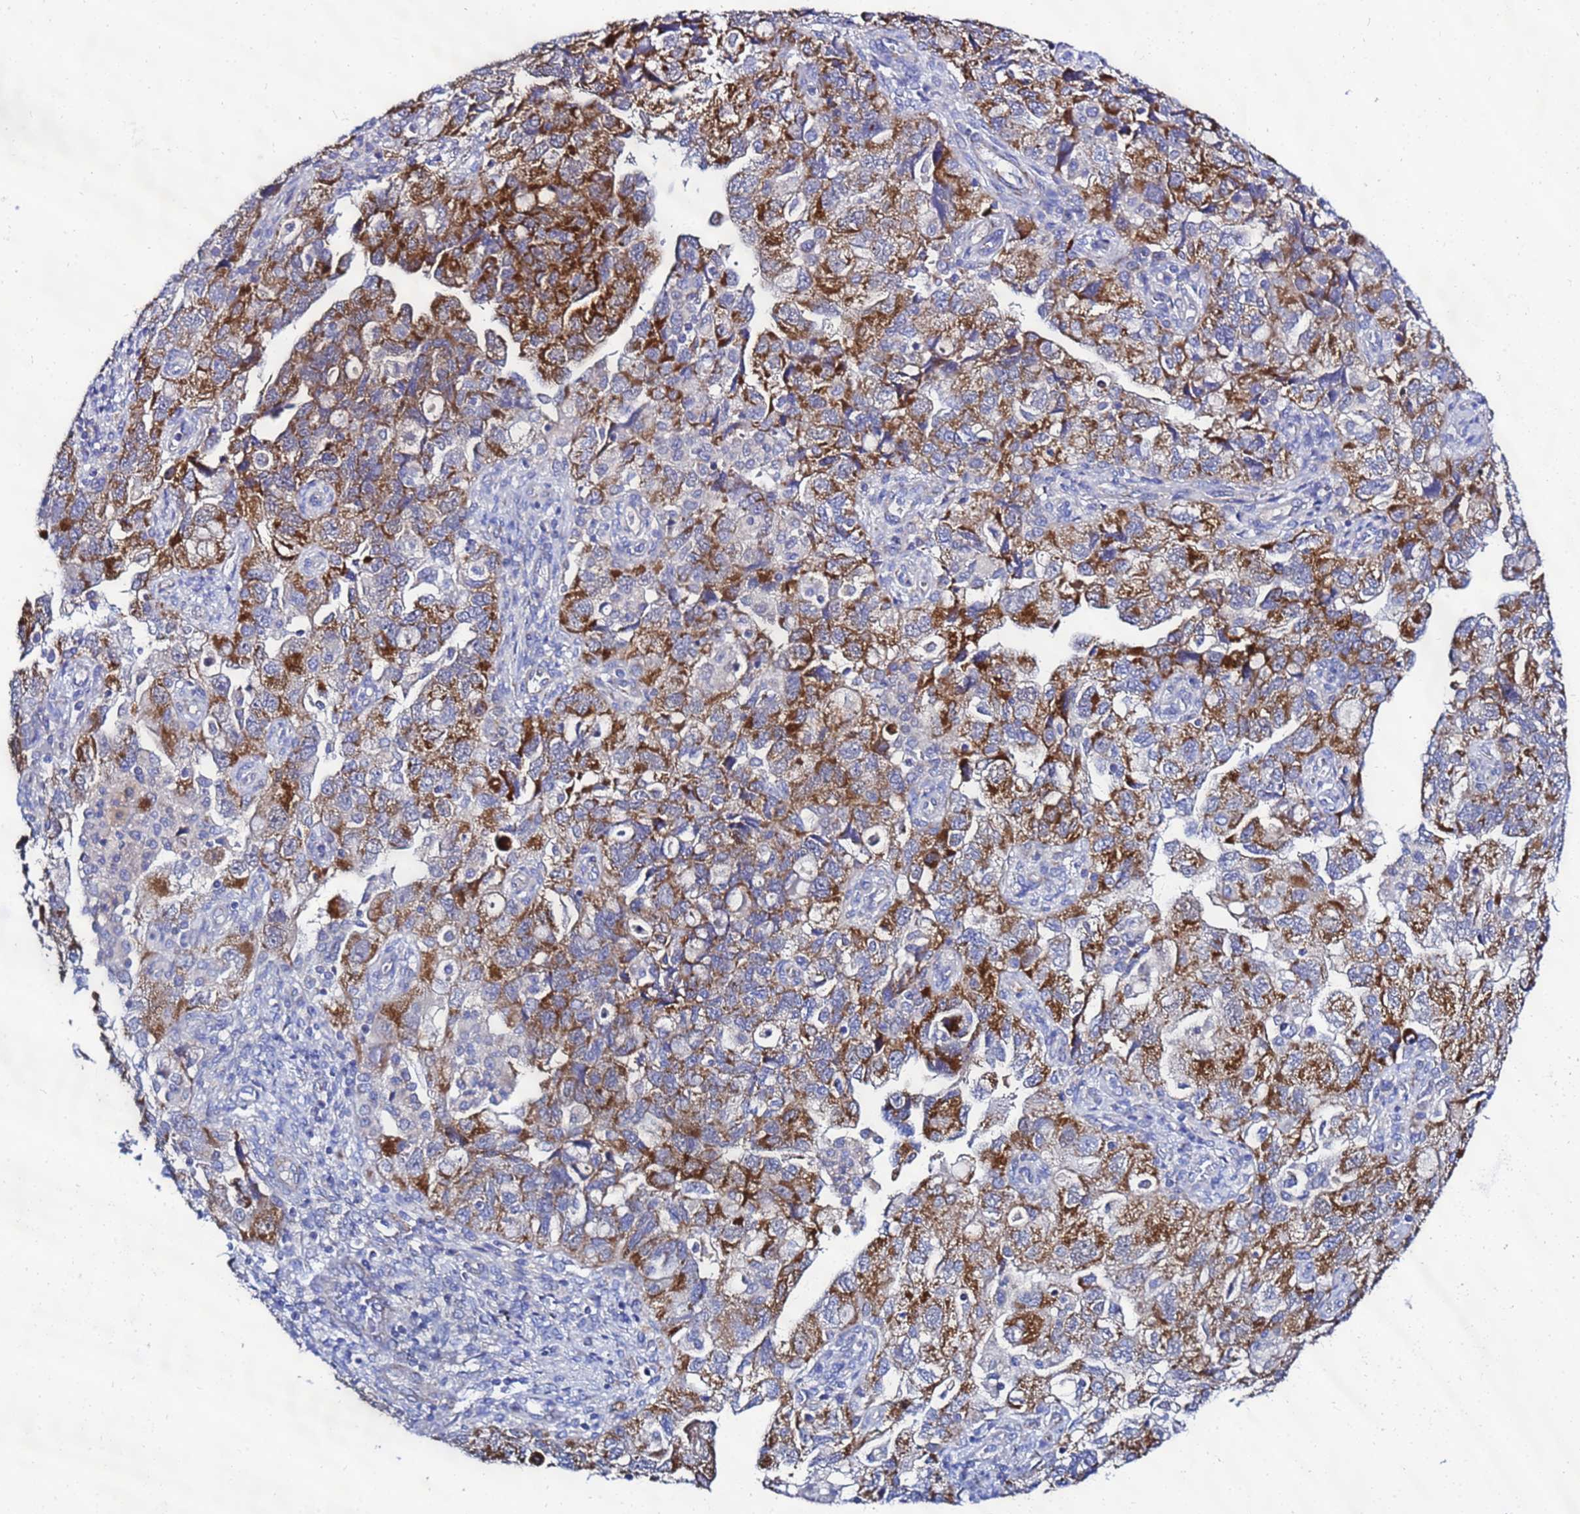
{"staining": {"intensity": "strong", "quantity": ">75%", "location": "cytoplasmic/membranous"}, "tissue": "ovarian cancer", "cell_type": "Tumor cells", "image_type": "cancer", "snomed": [{"axis": "morphology", "description": "Carcinoma, NOS"}, {"axis": "morphology", "description": "Cystadenocarcinoma, serous, NOS"}, {"axis": "topography", "description": "Ovary"}], "caption": "Immunohistochemical staining of ovarian carcinoma shows strong cytoplasmic/membranous protein staining in about >75% of tumor cells. (DAB (3,3'-diaminobenzidine) IHC with brightfield microscopy, high magnification).", "gene": "FAHD2A", "patient": {"sex": "female", "age": 69}}